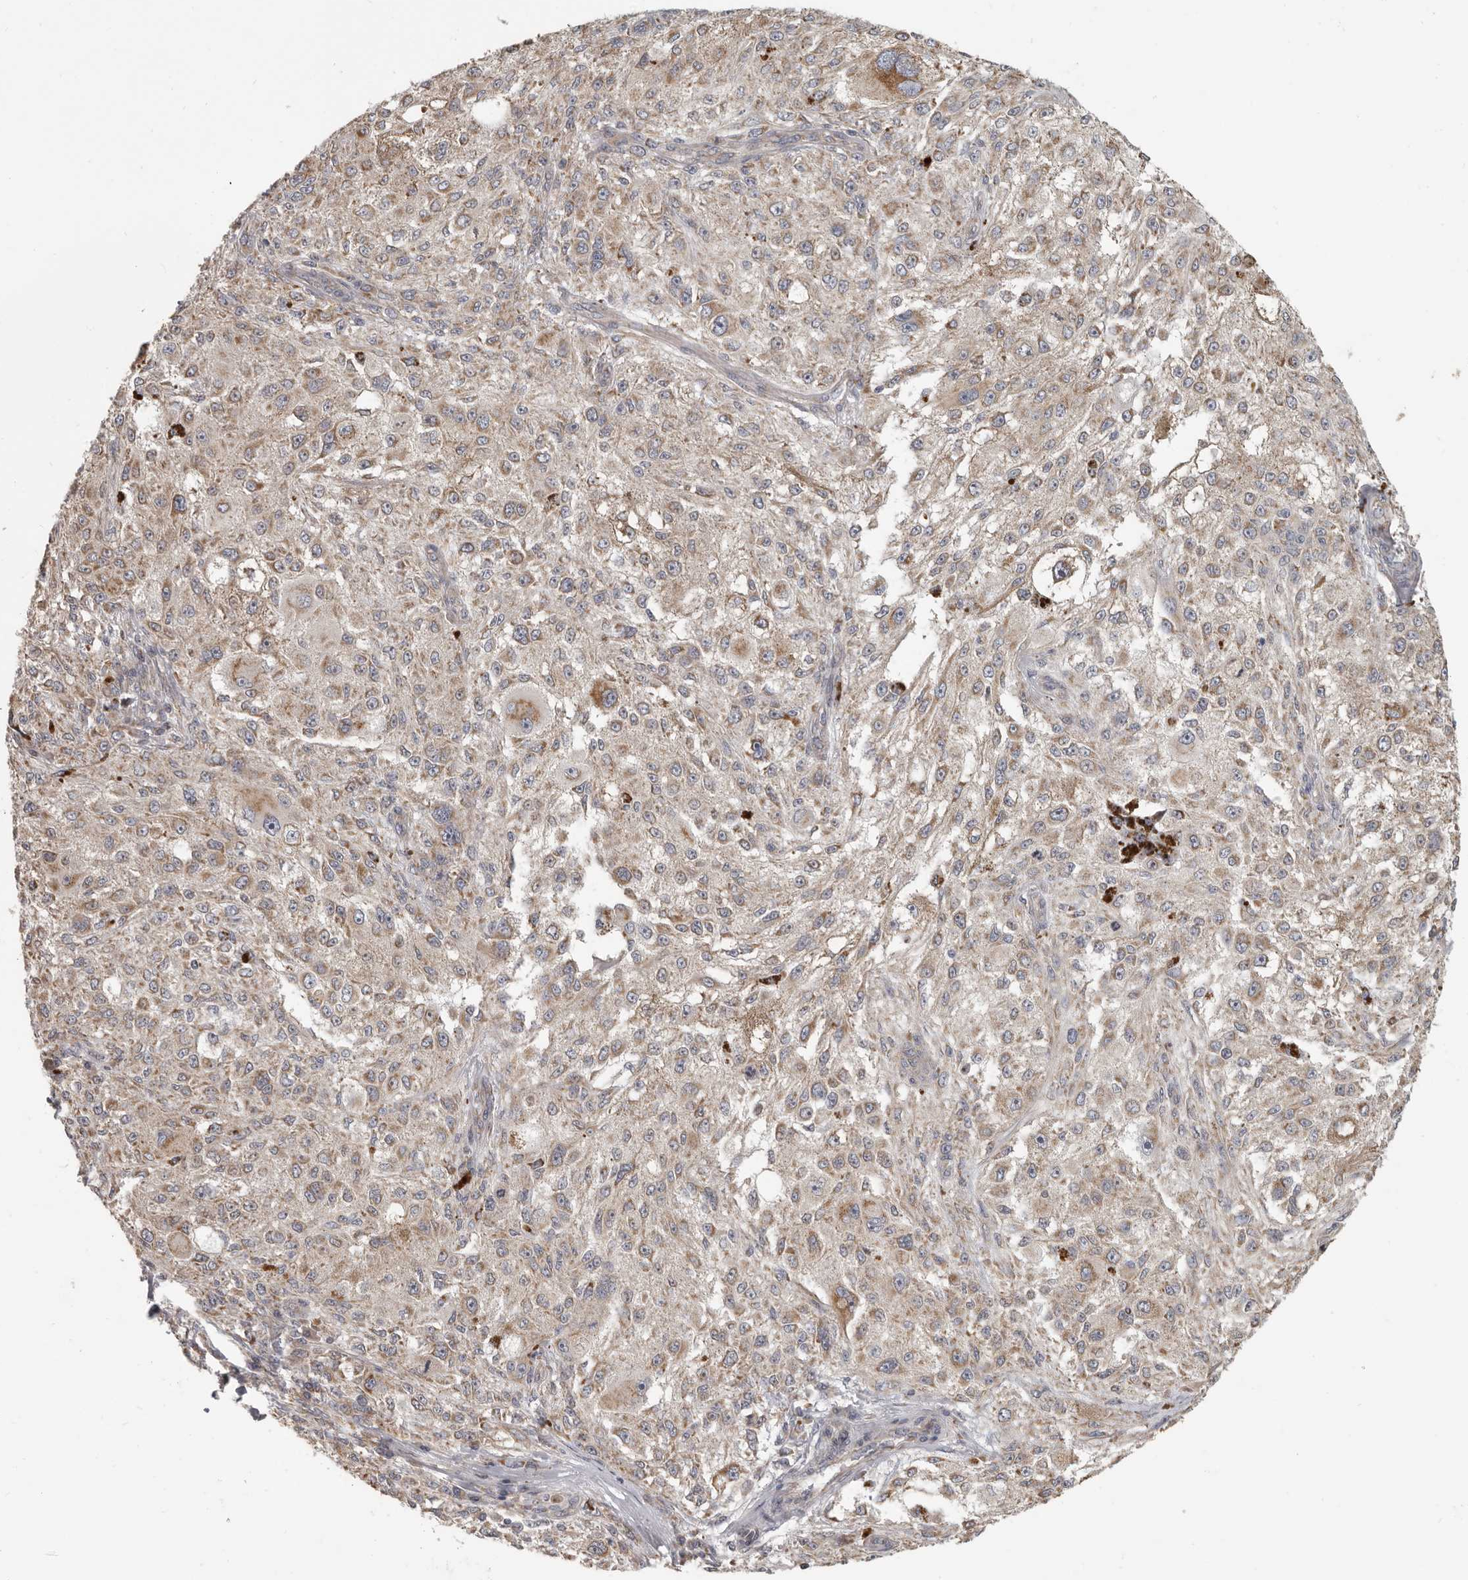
{"staining": {"intensity": "moderate", "quantity": ">75%", "location": "cytoplasmic/membranous"}, "tissue": "melanoma", "cell_type": "Tumor cells", "image_type": "cancer", "snomed": [{"axis": "morphology", "description": "Necrosis, NOS"}, {"axis": "morphology", "description": "Malignant melanoma, NOS"}, {"axis": "topography", "description": "Skin"}], "caption": "Protein analysis of melanoma tissue shows moderate cytoplasmic/membranous positivity in approximately >75% of tumor cells. The staining was performed using DAB to visualize the protein expression in brown, while the nuclei were stained in blue with hematoxylin (Magnification: 20x).", "gene": "UNK", "patient": {"sex": "female", "age": 87}}